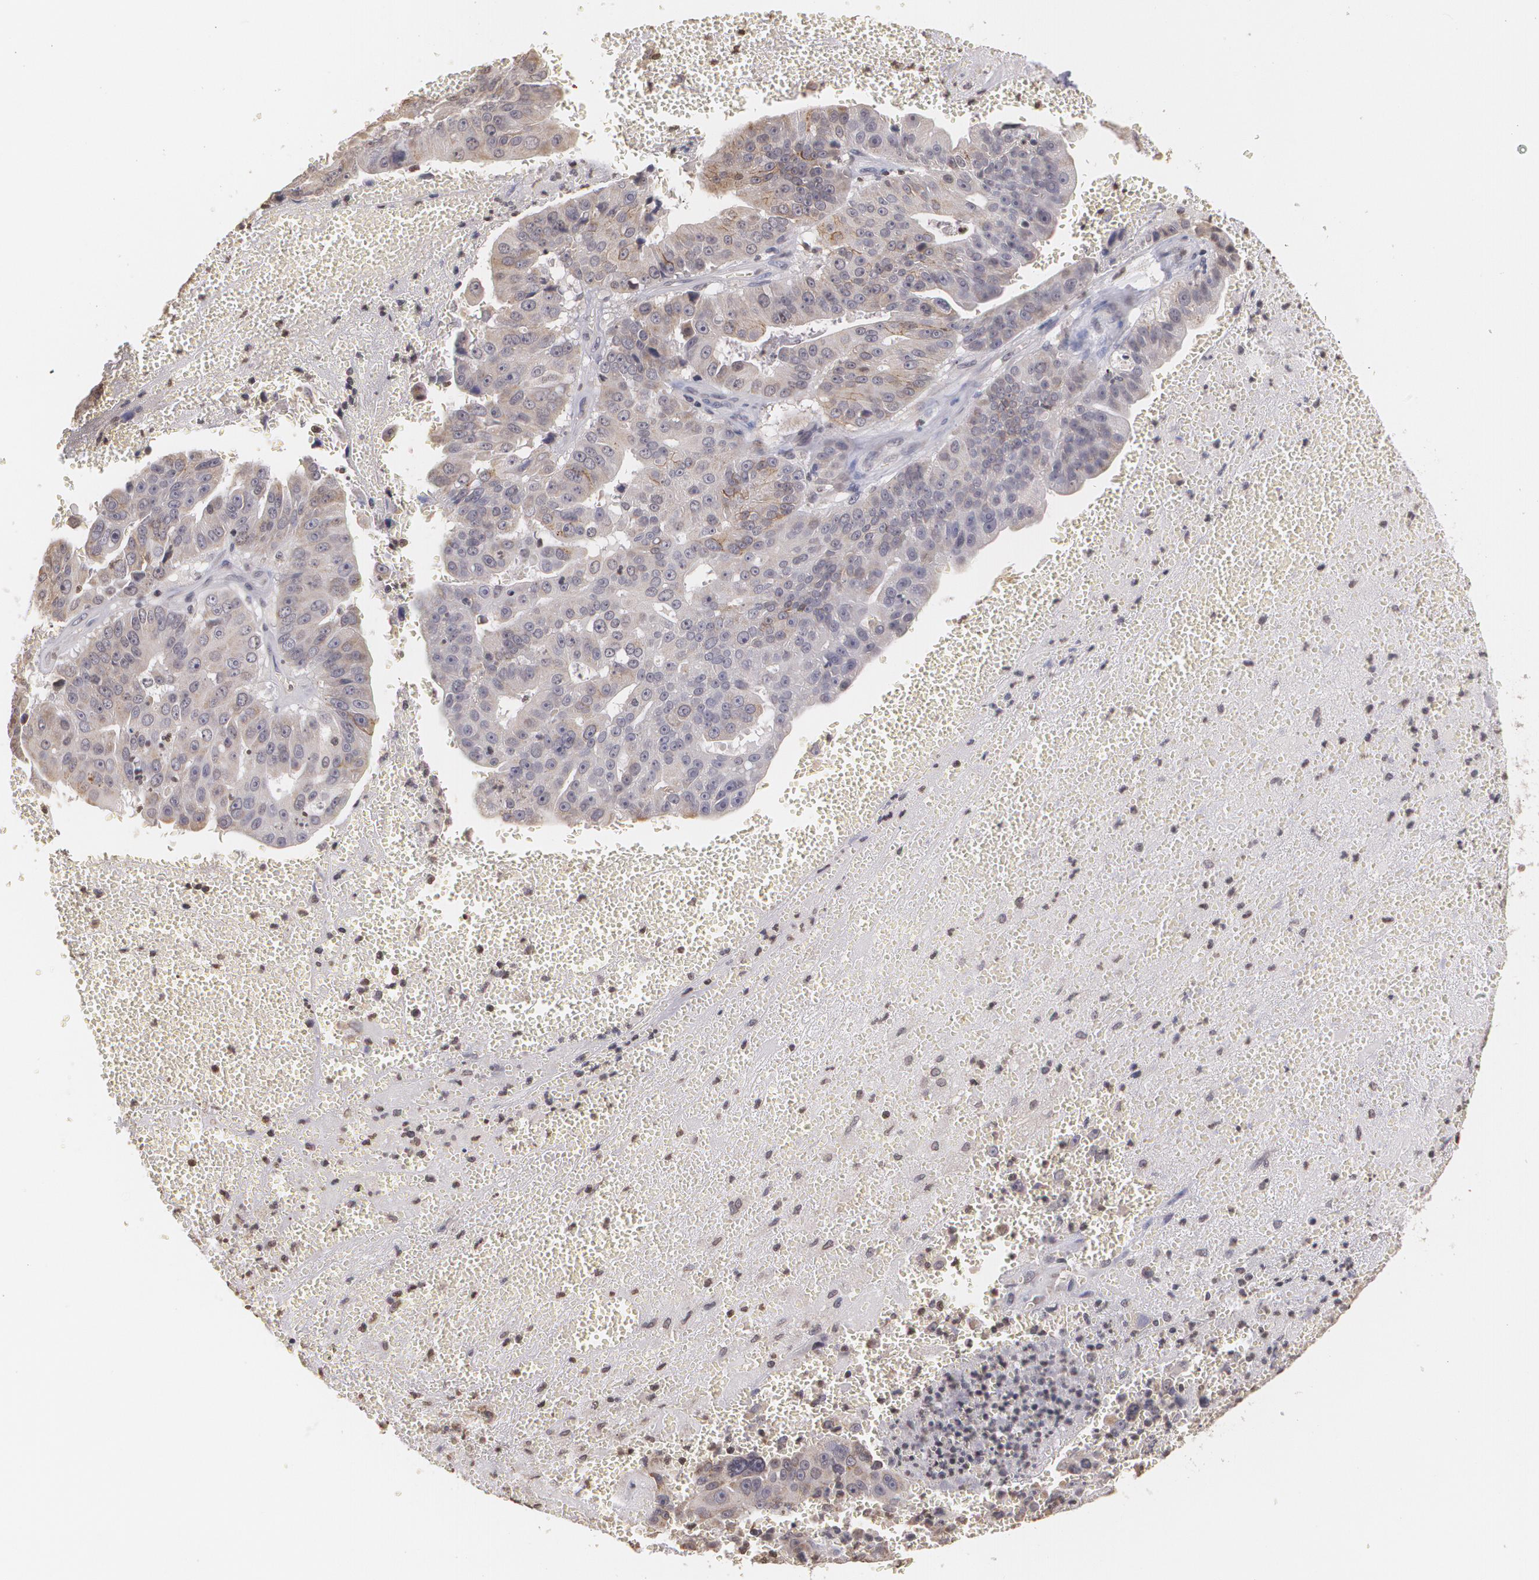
{"staining": {"intensity": "weak", "quantity": "<25%", "location": "cytoplasmic/membranous"}, "tissue": "liver cancer", "cell_type": "Tumor cells", "image_type": "cancer", "snomed": [{"axis": "morphology", "description": "Cholangiocarcinoma"}, {"axis": "topography", "description": "Liver"}], "caption": "This is a image of immunohistochemistry staining of cholangiocarcinoma (liver), which shows no staining in tumor cells.", "gene": "THRB", "patient": {"sex": "female", "age": 79}}